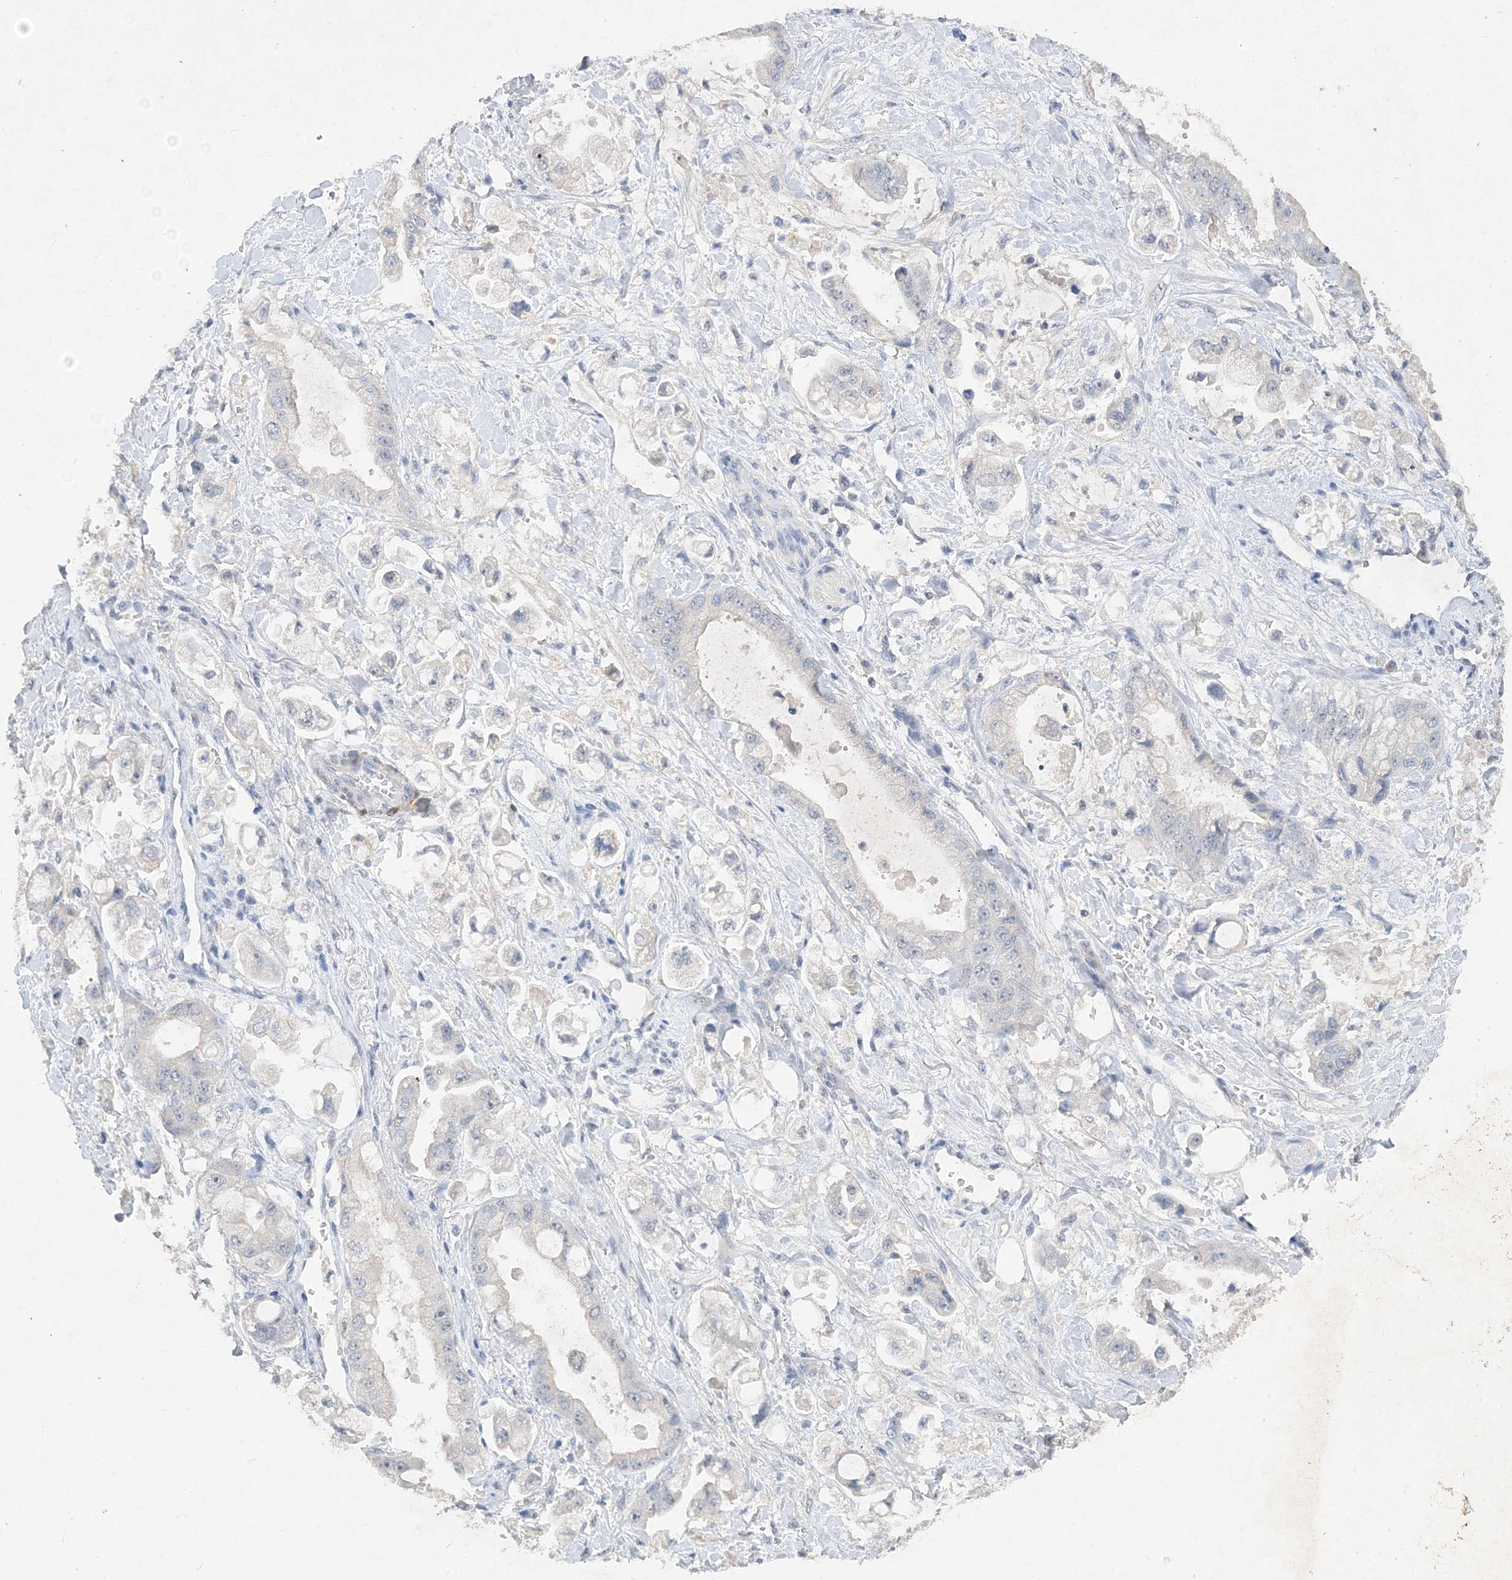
{"staining": {"intensity": "negative", "quantity": "none", "location": "none"}, "tissue": "stomach cancer", "cell_type": "Tumor cells", "image_type": "cancer", "snomed": [{"axis": "morphology", "description": "Adenocarcinoma, NOS"}, {"axis": "topography", "description": "Stomach"}], "caption": "DAB (3,3'-diaminobenzidine) immunohistochemical staining of human stomach cancer shows no significant staining in tumor cells.", "gene": "C11orf58", "patient": {"sex": "male", "age": 62}}